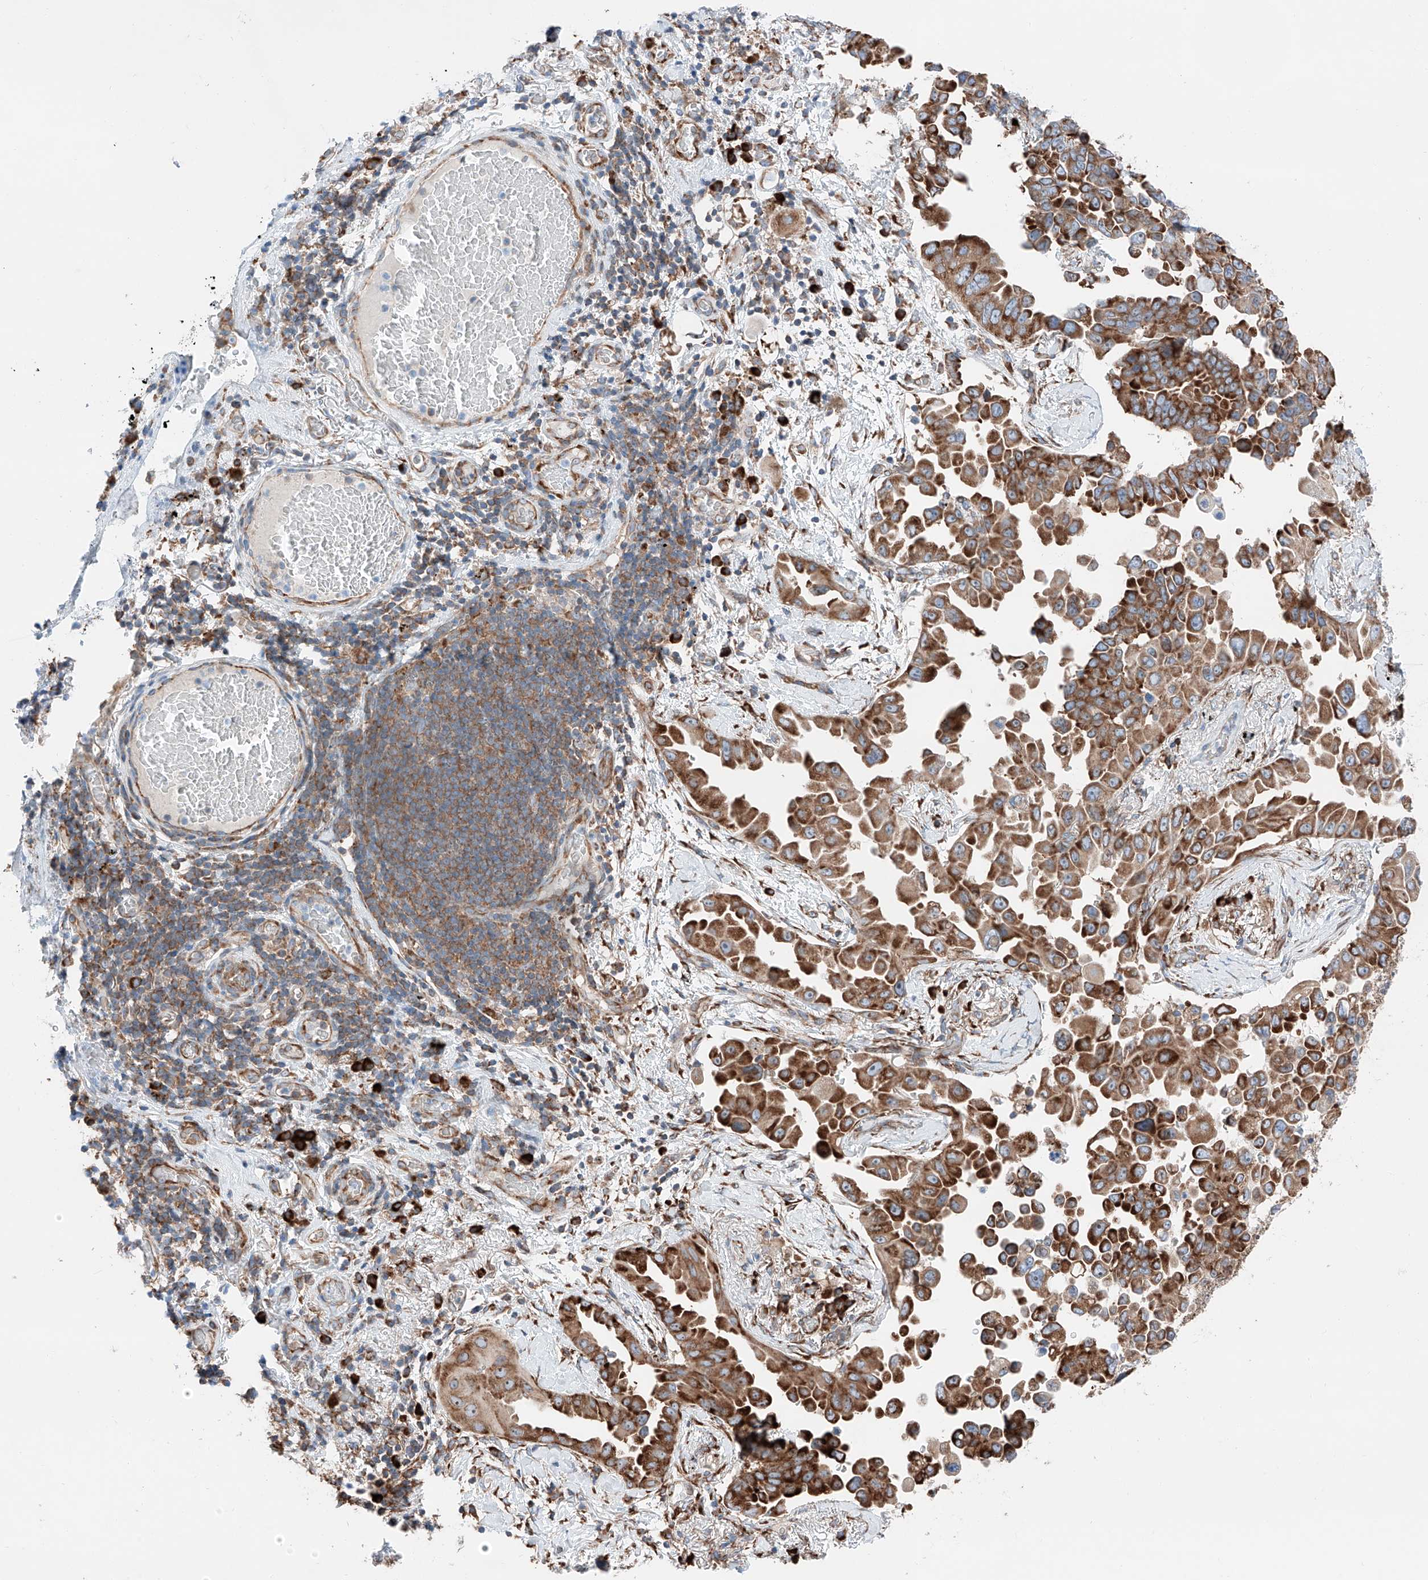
{"staining": {"intensity": "strong", "quantity": ">75%", "location": "cytoplasmic/membranous"}, "tissue": "lung cancer", "cell_type": "Tumor cells", "image_type": "cancer", "snomed": [{"axis": "morphology", "description": "Adenocarcinoma, NOS"}, {"axis": "topography", "description": "Lung"}], "caption": "The histopathology image demonstrates immunohistochemical staining of adenocarcinoma (lung). There is strong cytoplasmic/membranous staining is appreciated in about >75% of tumor cells.", "gene": "CRELD1", "patient": {"sex": "female", "age": 67}}